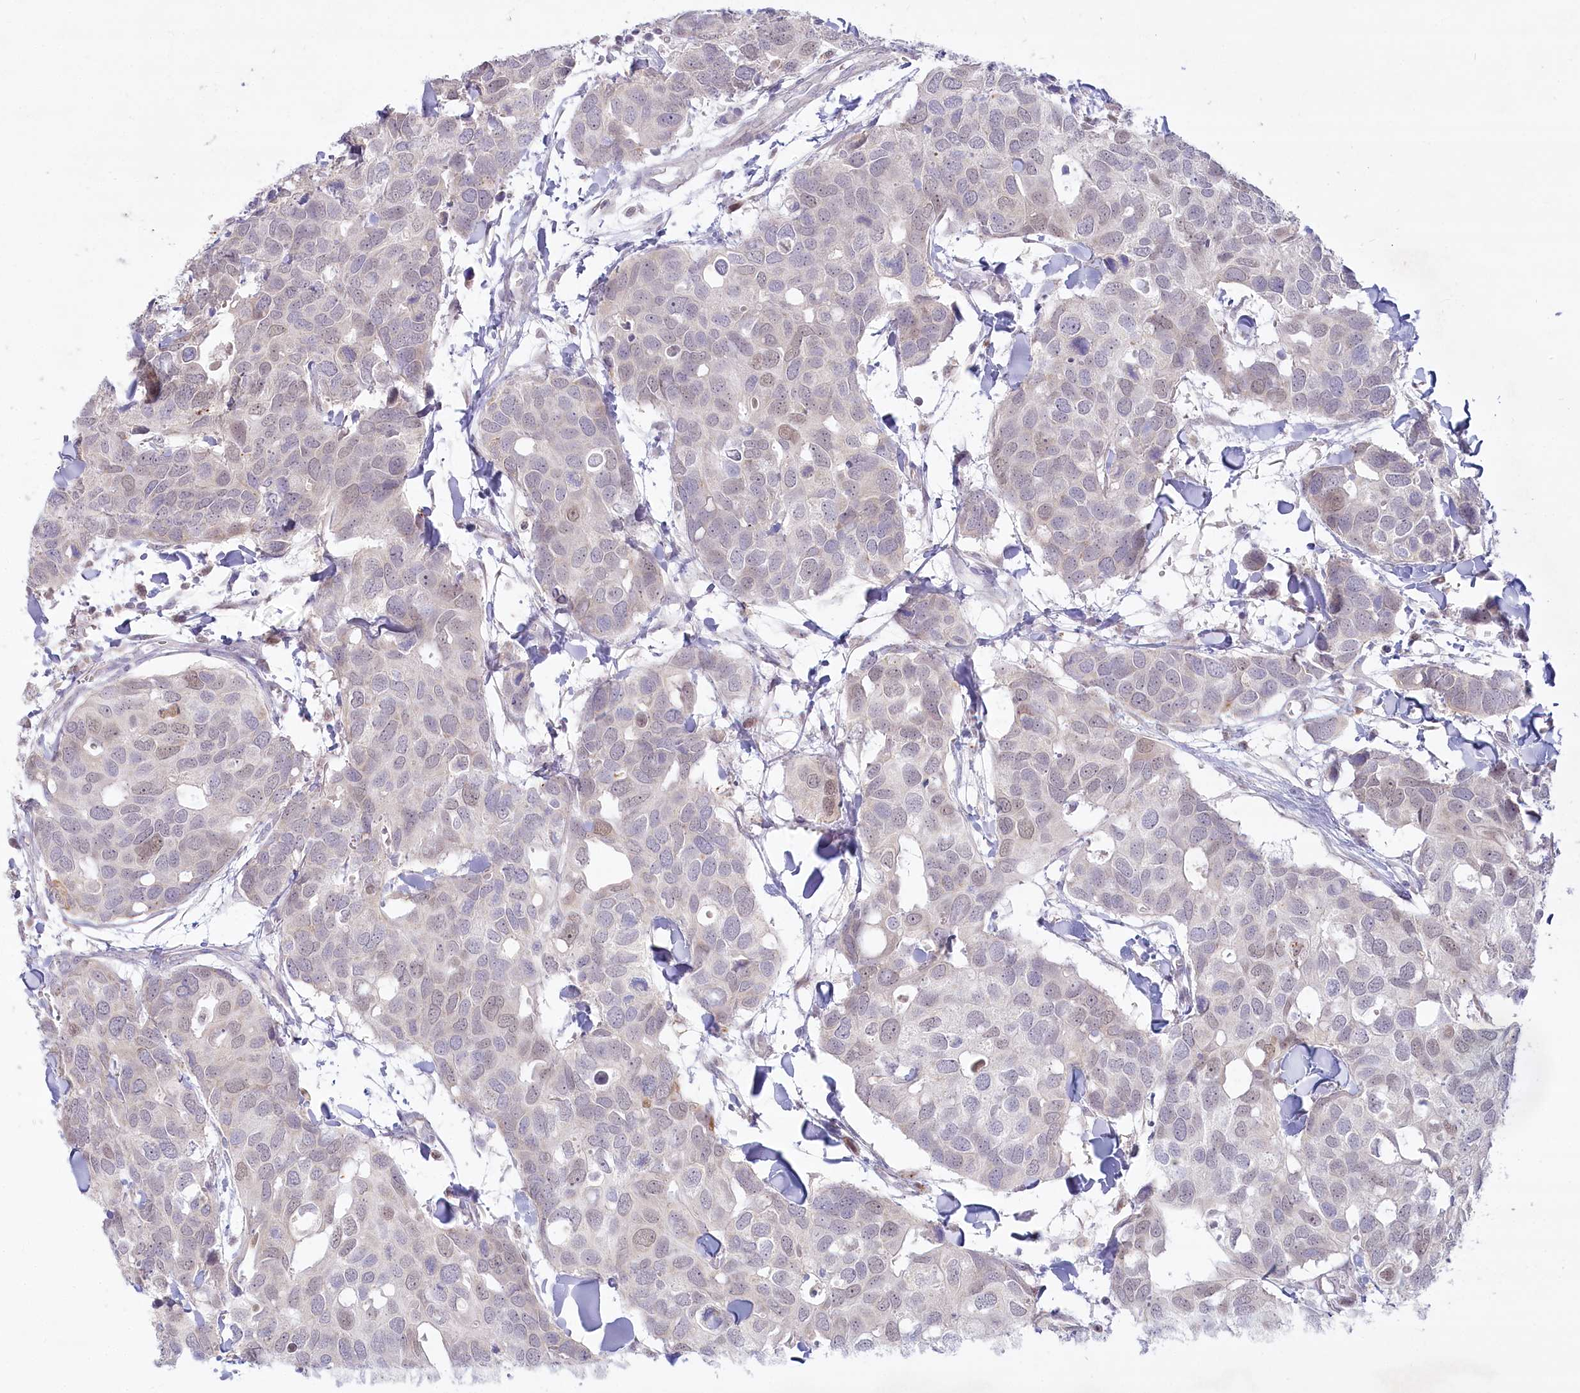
{"staining": {"intensity": "weak", "quantity": "<25%", "location": "nuclear"}, "tissue": "breast cancer", "cell_type": "Tumor cells", "image_type": "cancer", "snomed": [{"axis": "morphology", "description": "Duct carcinoma"}, {"axis": "topography", "description": "Breast"}], "caption": "Tumor cells are negative for protein expression in human breast cancer.", "gene": "ABITRAM", "patient": {"sex": "female", "age": 83}}